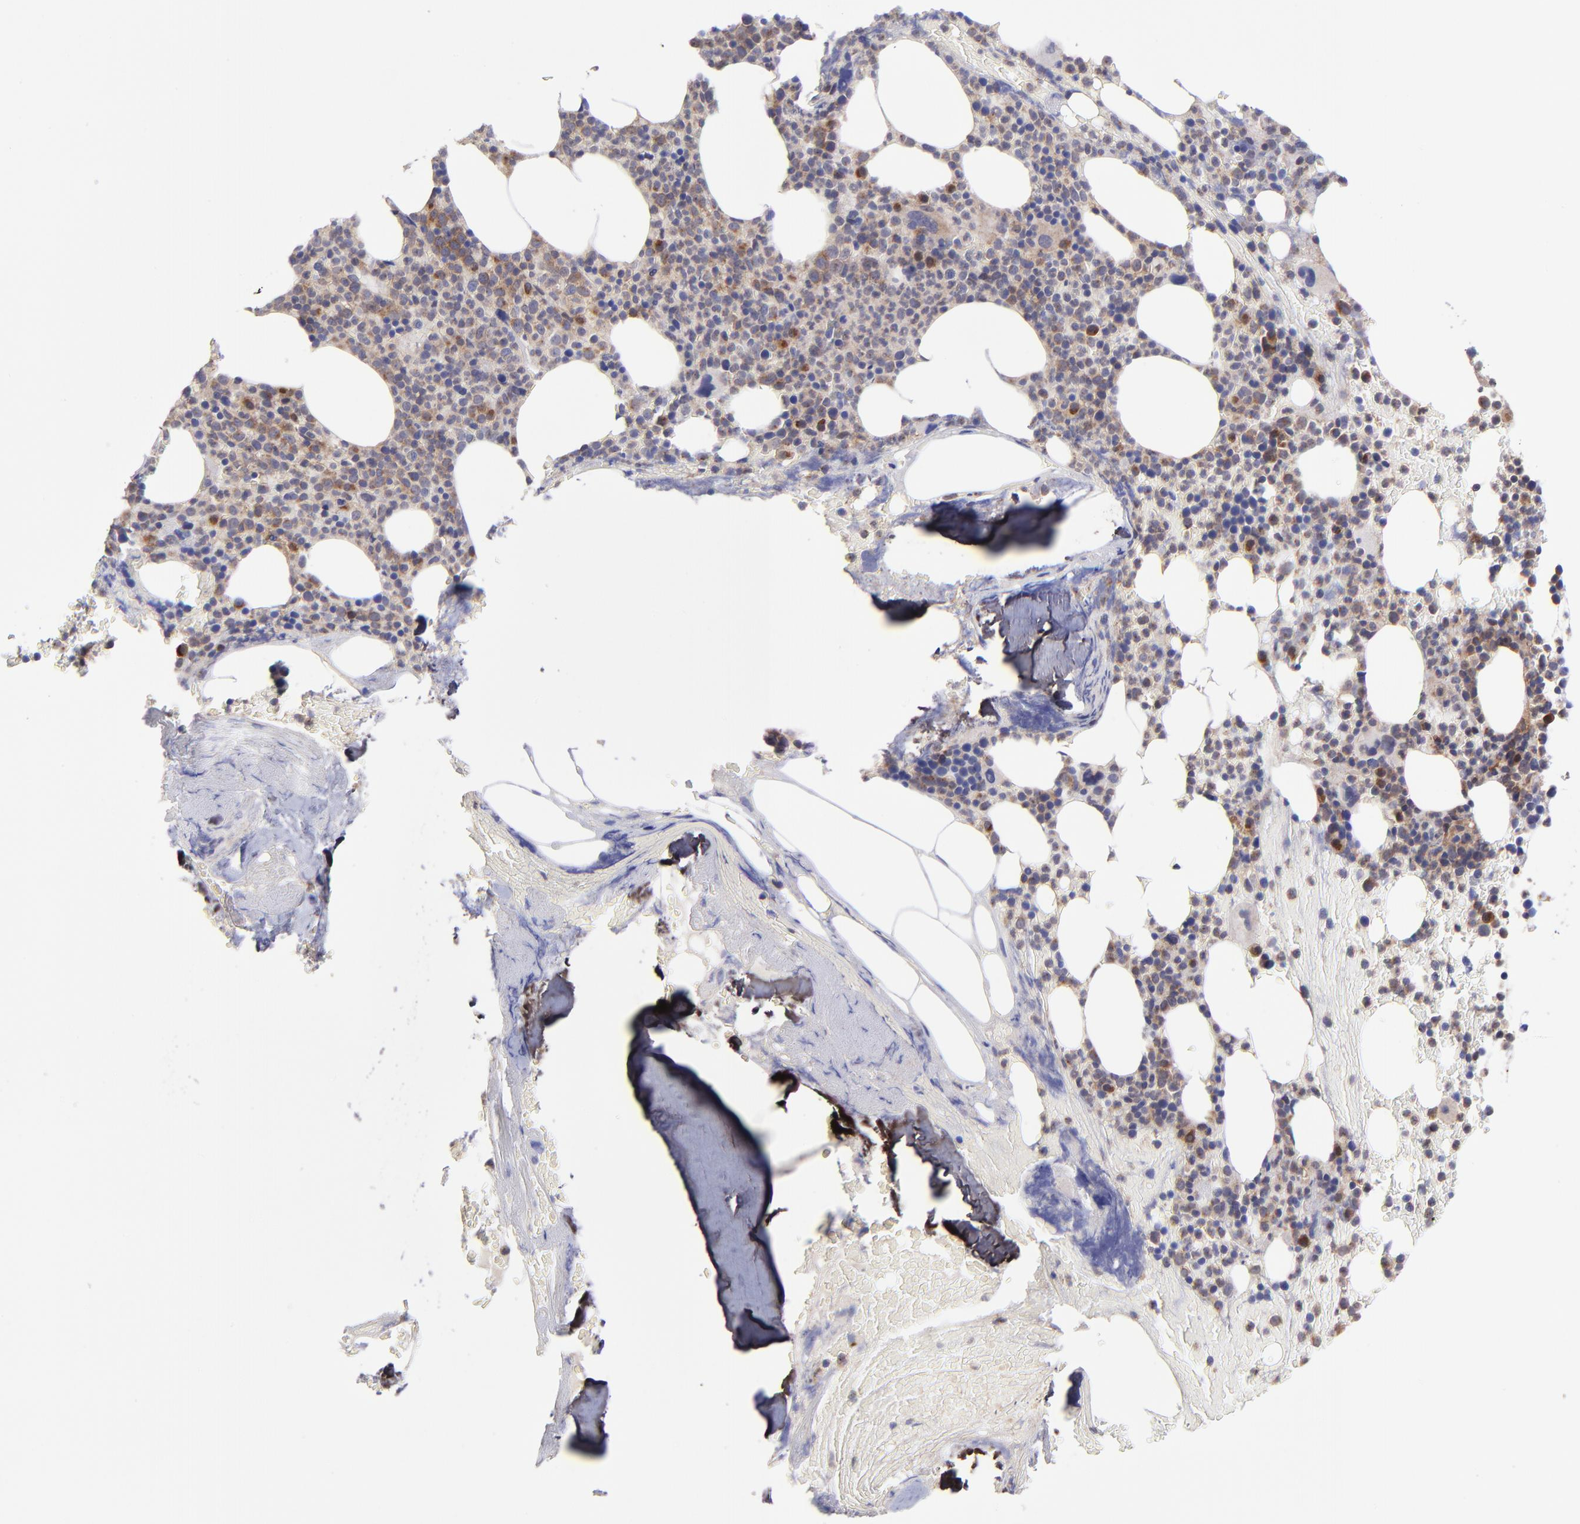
{"staining": {"intensity": "moderate", "quantity": "<25%", "location": "cytoplasmic/membranous"}, "tissue": "bone marrow", "cell_type": "Hematopoietic cells", "image_type": "normal", "snomed": [{"axis": "morphology", "description": "Normal tissue, NOS"}, {"axis": "topography", "description": "Bone marrow"}], "caption": "A brown stain labels moderate cytoplasmic/membranous positivity of a protein in hematopoietic cells of unremarkable bone marrow.", "gene": "NSF", "patient": {"sex": "female", "age": 66}}